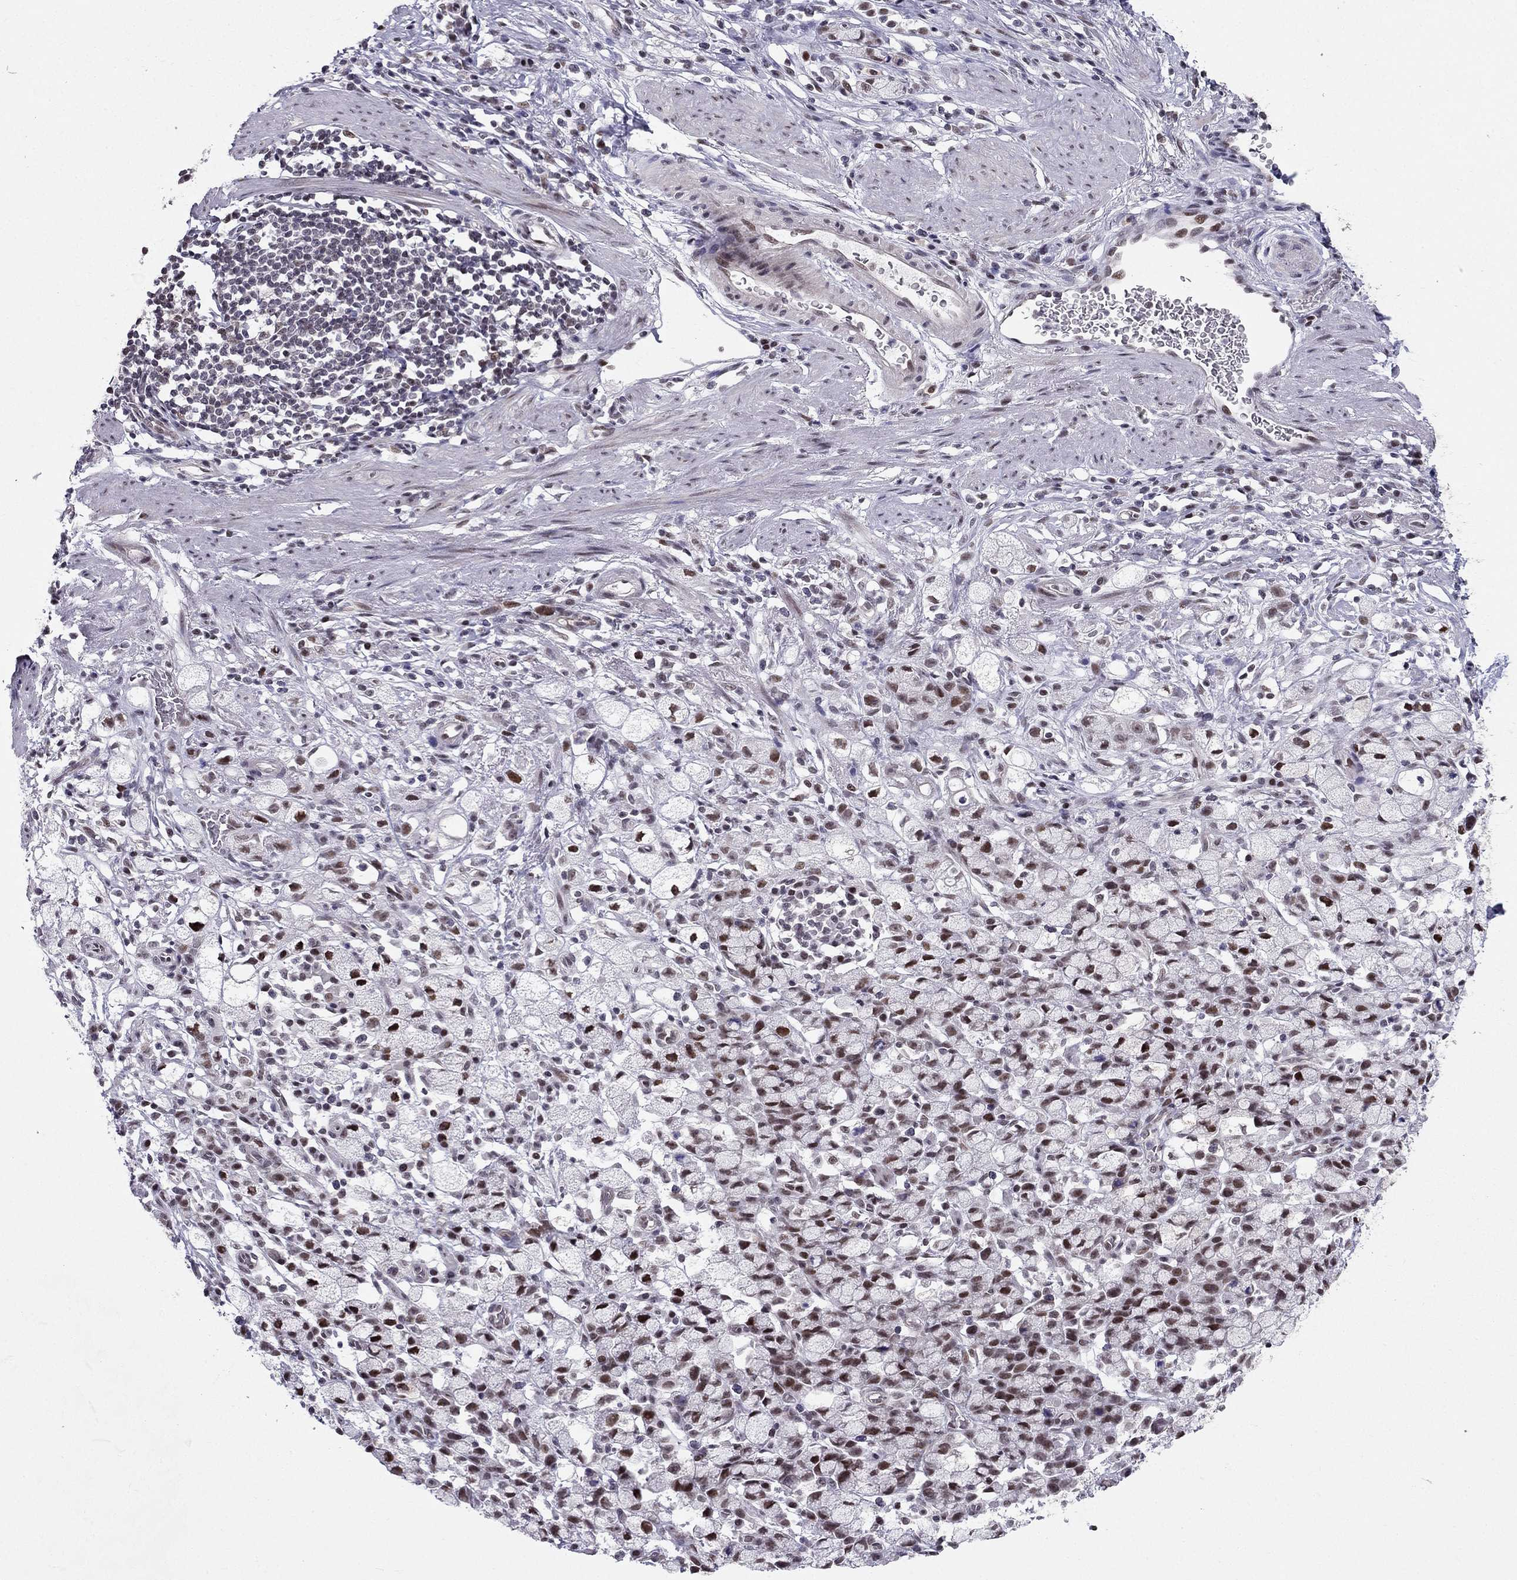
{"staining": {"intensity": "moderate", "quantity": "<25%", "location": "nuclear"}, "tissue": "stomach cancer", "cell_type": "Tumor cells", "image_type": "cancer", "snomed": [{"axis": "morphology", "description": "Adenocarcinoma, NOS"}, {"axis": "topography", "description": "Stomach"}], "caption": "This micrograph reveals immunohistochemistry staining of stomach adenocarcinoma, with low moderate nuclear staining in about <25% of tumor cells.", "gene": "RPRD2", "patient": {"sex": "male", "age": 58}}